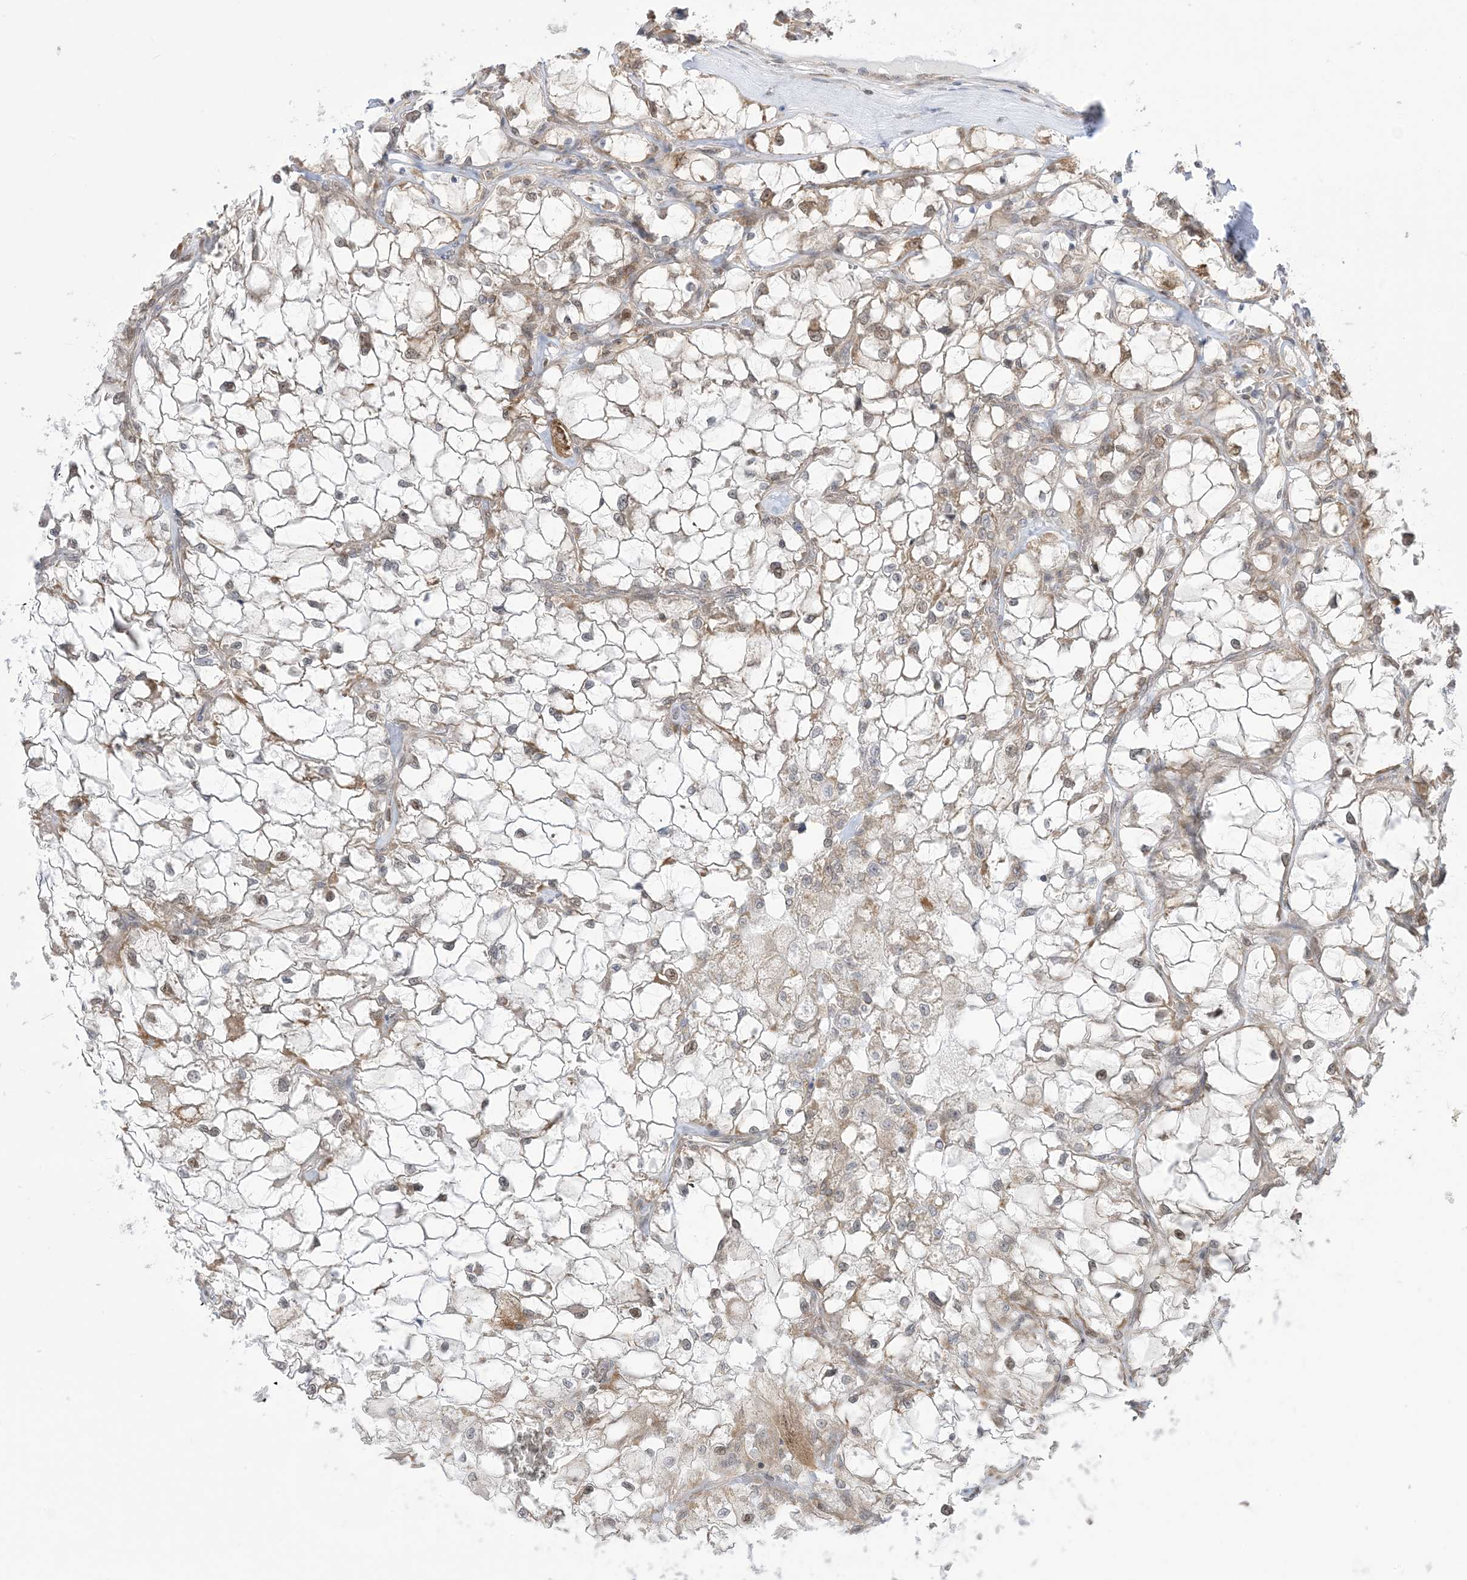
{"staining": {"intensity": "weak", "quantity": "25%-75%", "location": "cytoplasmic/membranous,nuclear"}, "tissue": "renal cancer", "cell_type": "Tumor cells", "image_type": "cancer", "snomed": [{"axis": "morphology", "description": "Adenocarcinoma, NOS"}, {"axis": "topography", "description": "Kidney"}], "caption": "This micrograph displays immunohistochemistry (IHC) staining of human renal cancer (adenocarcinoma), with low weak cytoplasmic/membranous and nuclear staining in approximately 25%-75% of tumor cells.", "gene": "CASP4", "patient": {"sex": "female", "age": 69}}